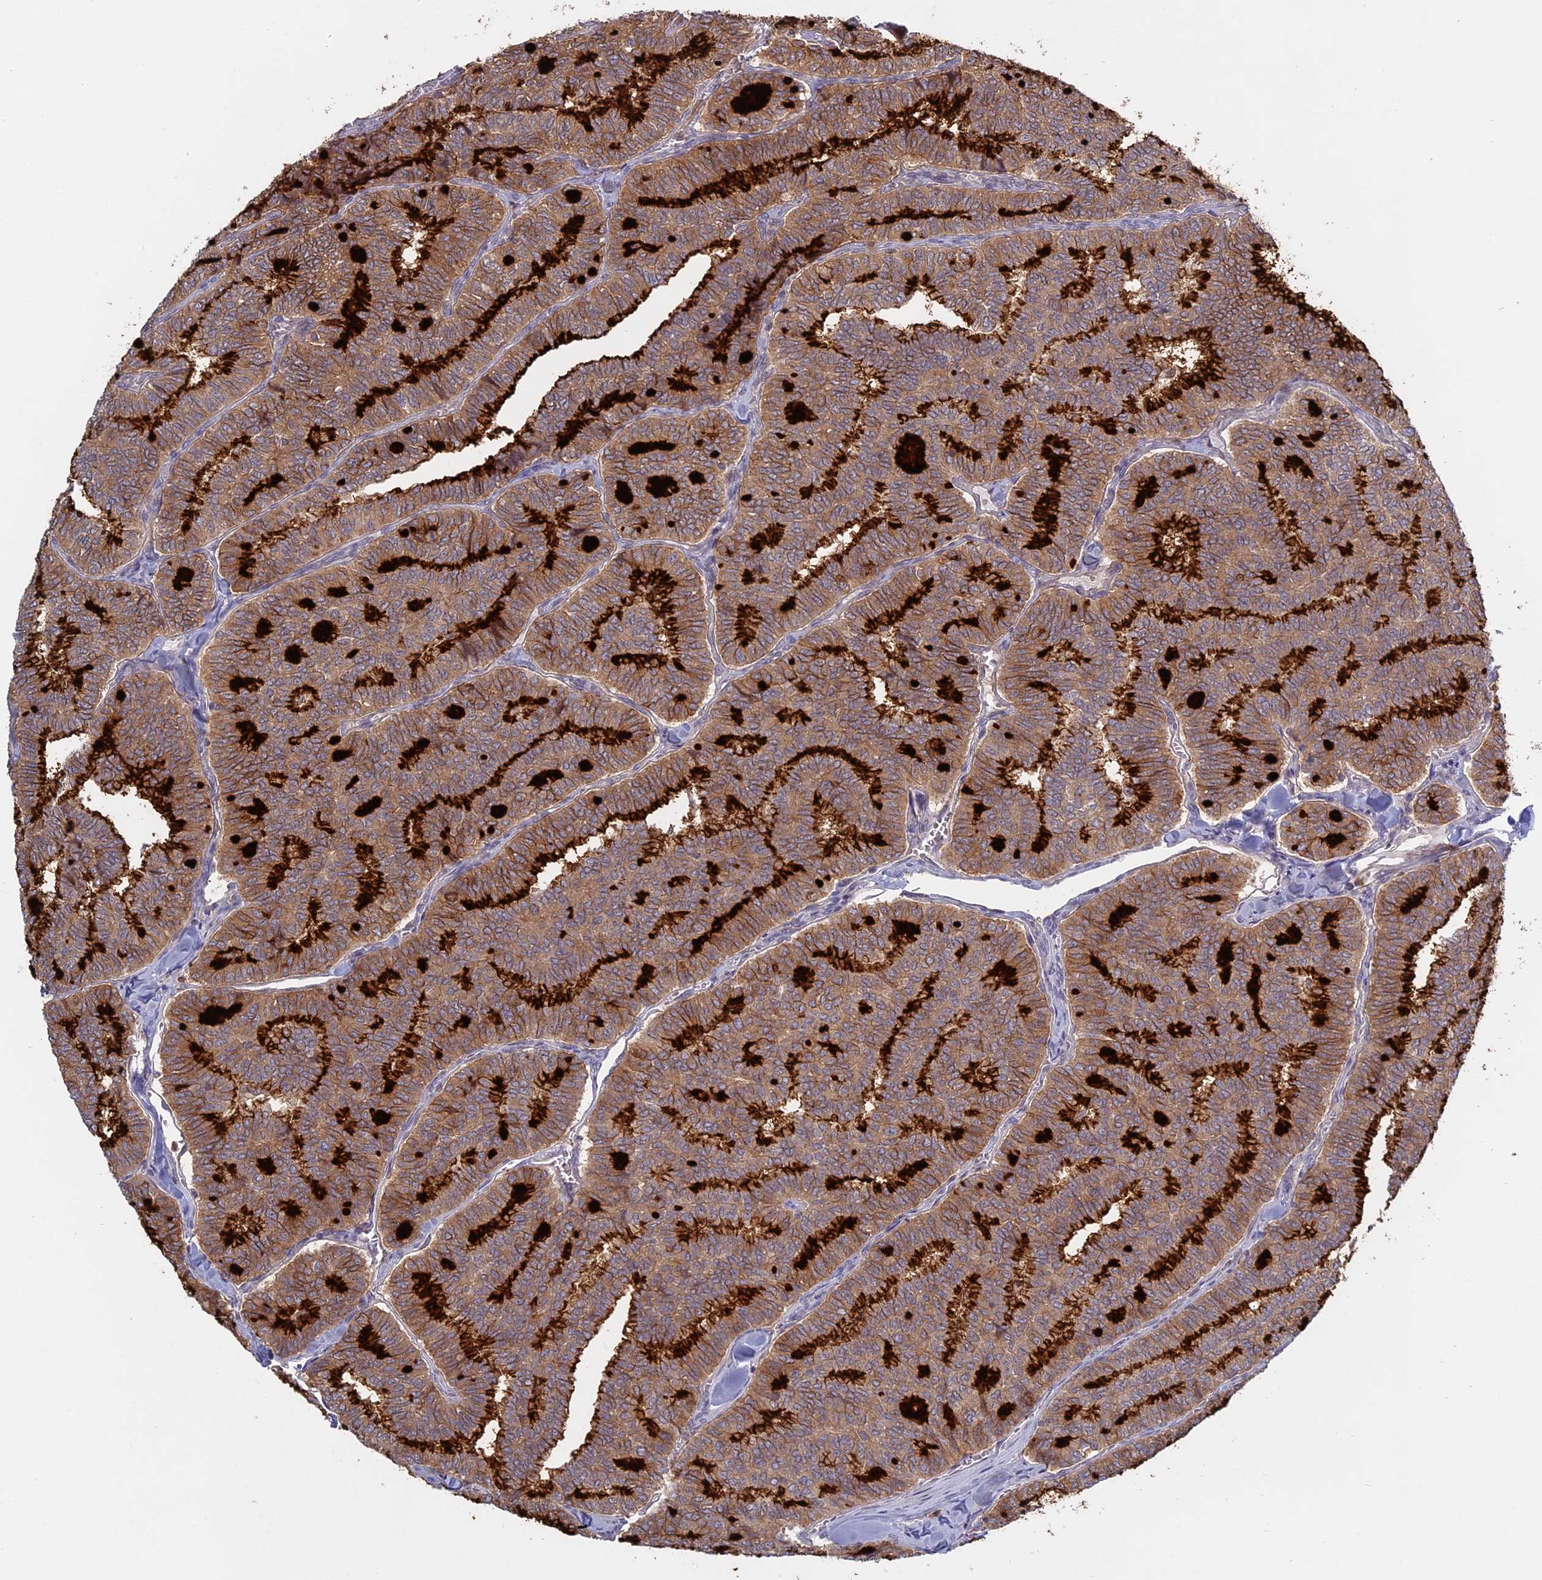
{"staining": {"intensity": "moderate", "quantity": ">75%", "location": "cytoplasmic/membranous"}, "tissue": "thyroid cancer", "cell_type": "Tumor cells", "image_type": "cancer", "snomed": [{"axis": "morphology", "description": "Papillary adenocarcinoma, NOS"}, {"axis": "topography", "description": "Thyroid gland"}], "caption": "IHC (DAB) staining of human thyroid papillary adenocarcinoma reveals moderate cytoplasmic/membranous protein staining in about >75% of tumor cells.", "gene": "TMEM208", "patient": {"sex": "female", "age": 35}}